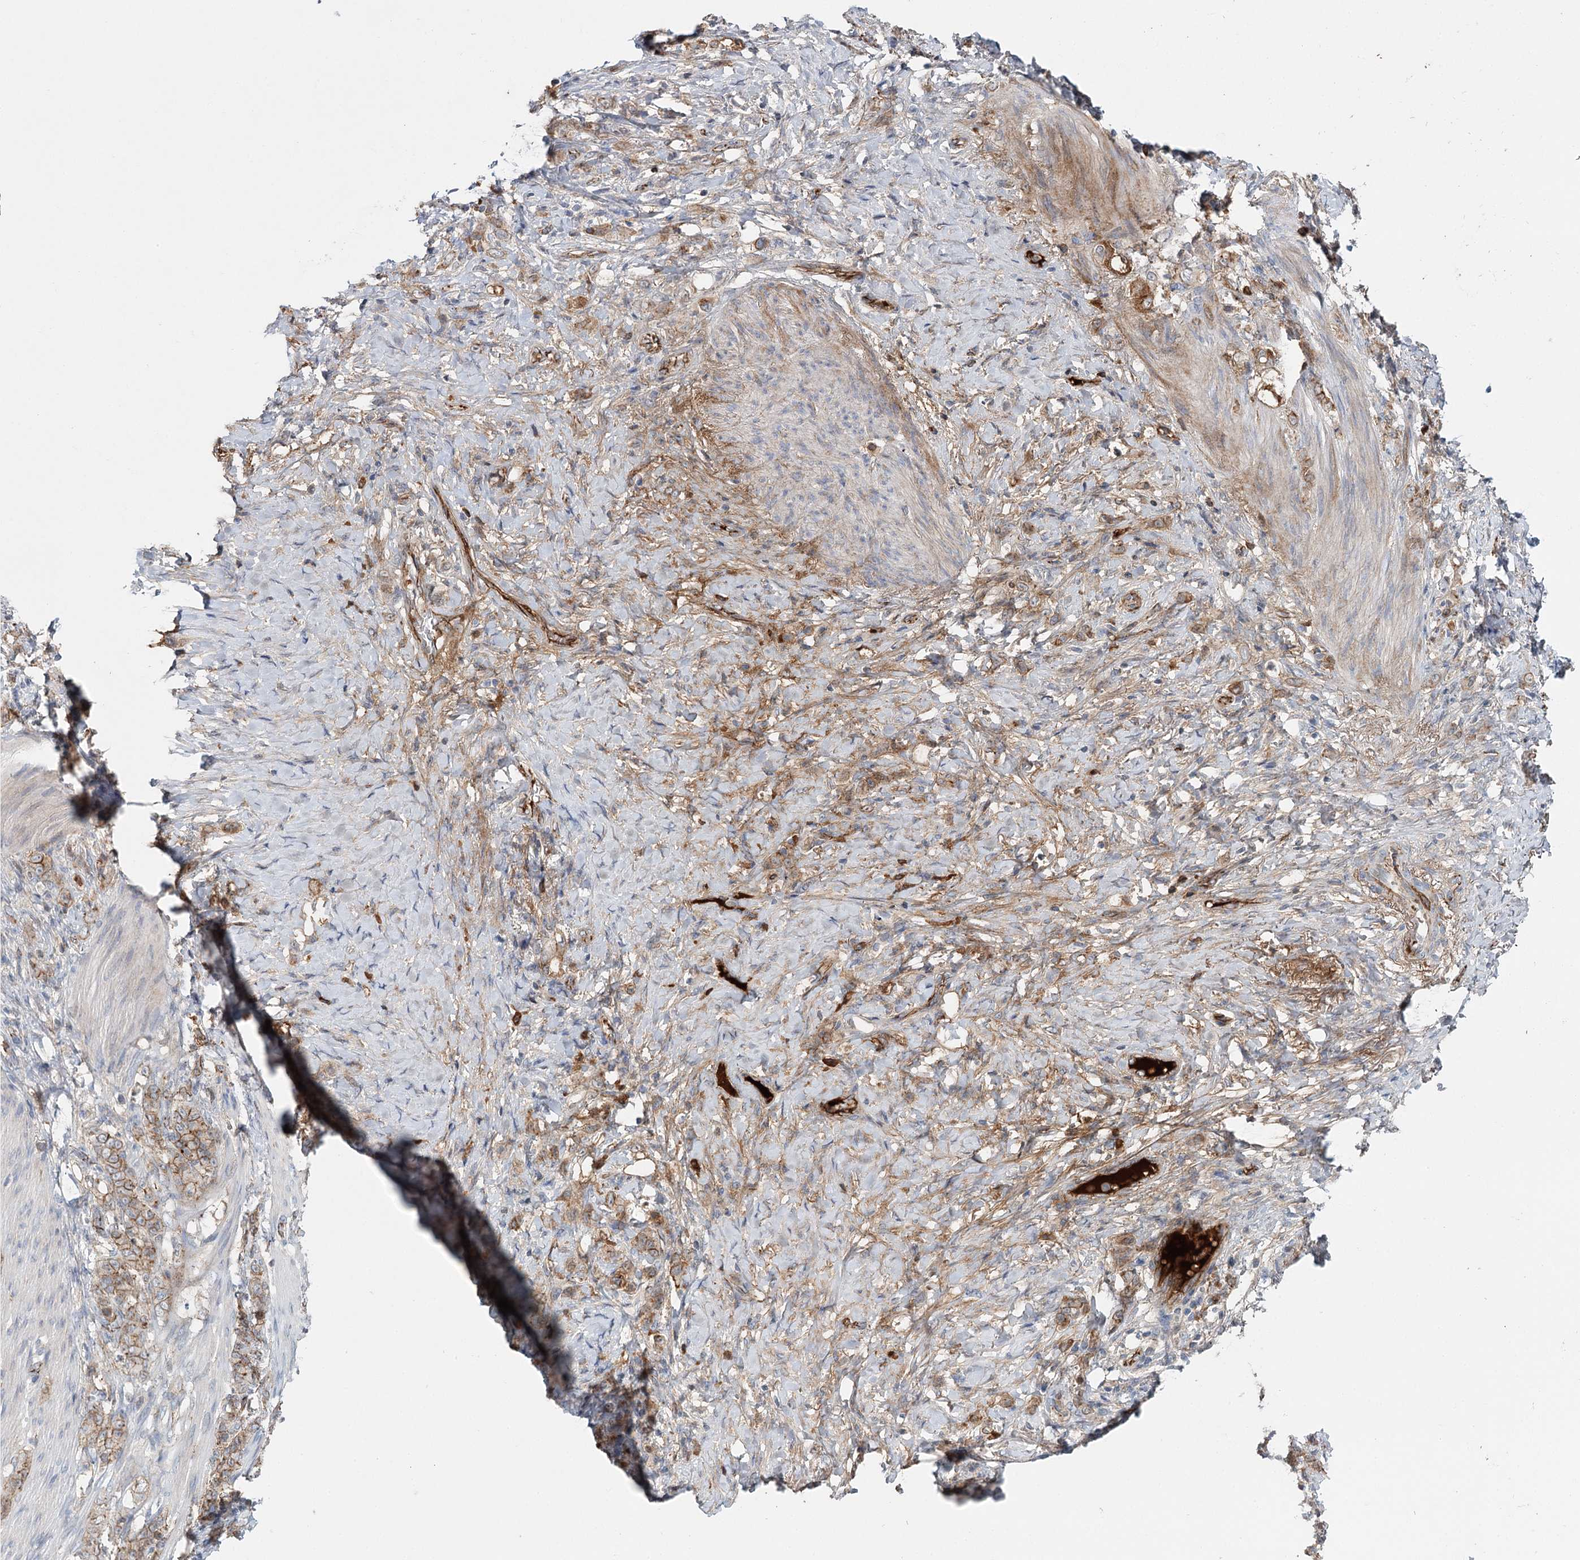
{"staining": {"intensity": "moderate", "quantity": ">75%", "location": "cytoplasmic/membranous"}, "tissue": "stomach cancer", "cell_type": "Tumor cells", "image_type": "cancer", "snomed": [{"axis": "morphology", "description": "Adenocarcinoma, NOS"}, {"axis": "topography", "description": "Stomach"}], "caption": "Human stomach adenocarcinoma stained with a protein marker displays moderate staining in tumor cells.", "gene": "PKP4", "patient": {"sex": "female", "age": 79}}